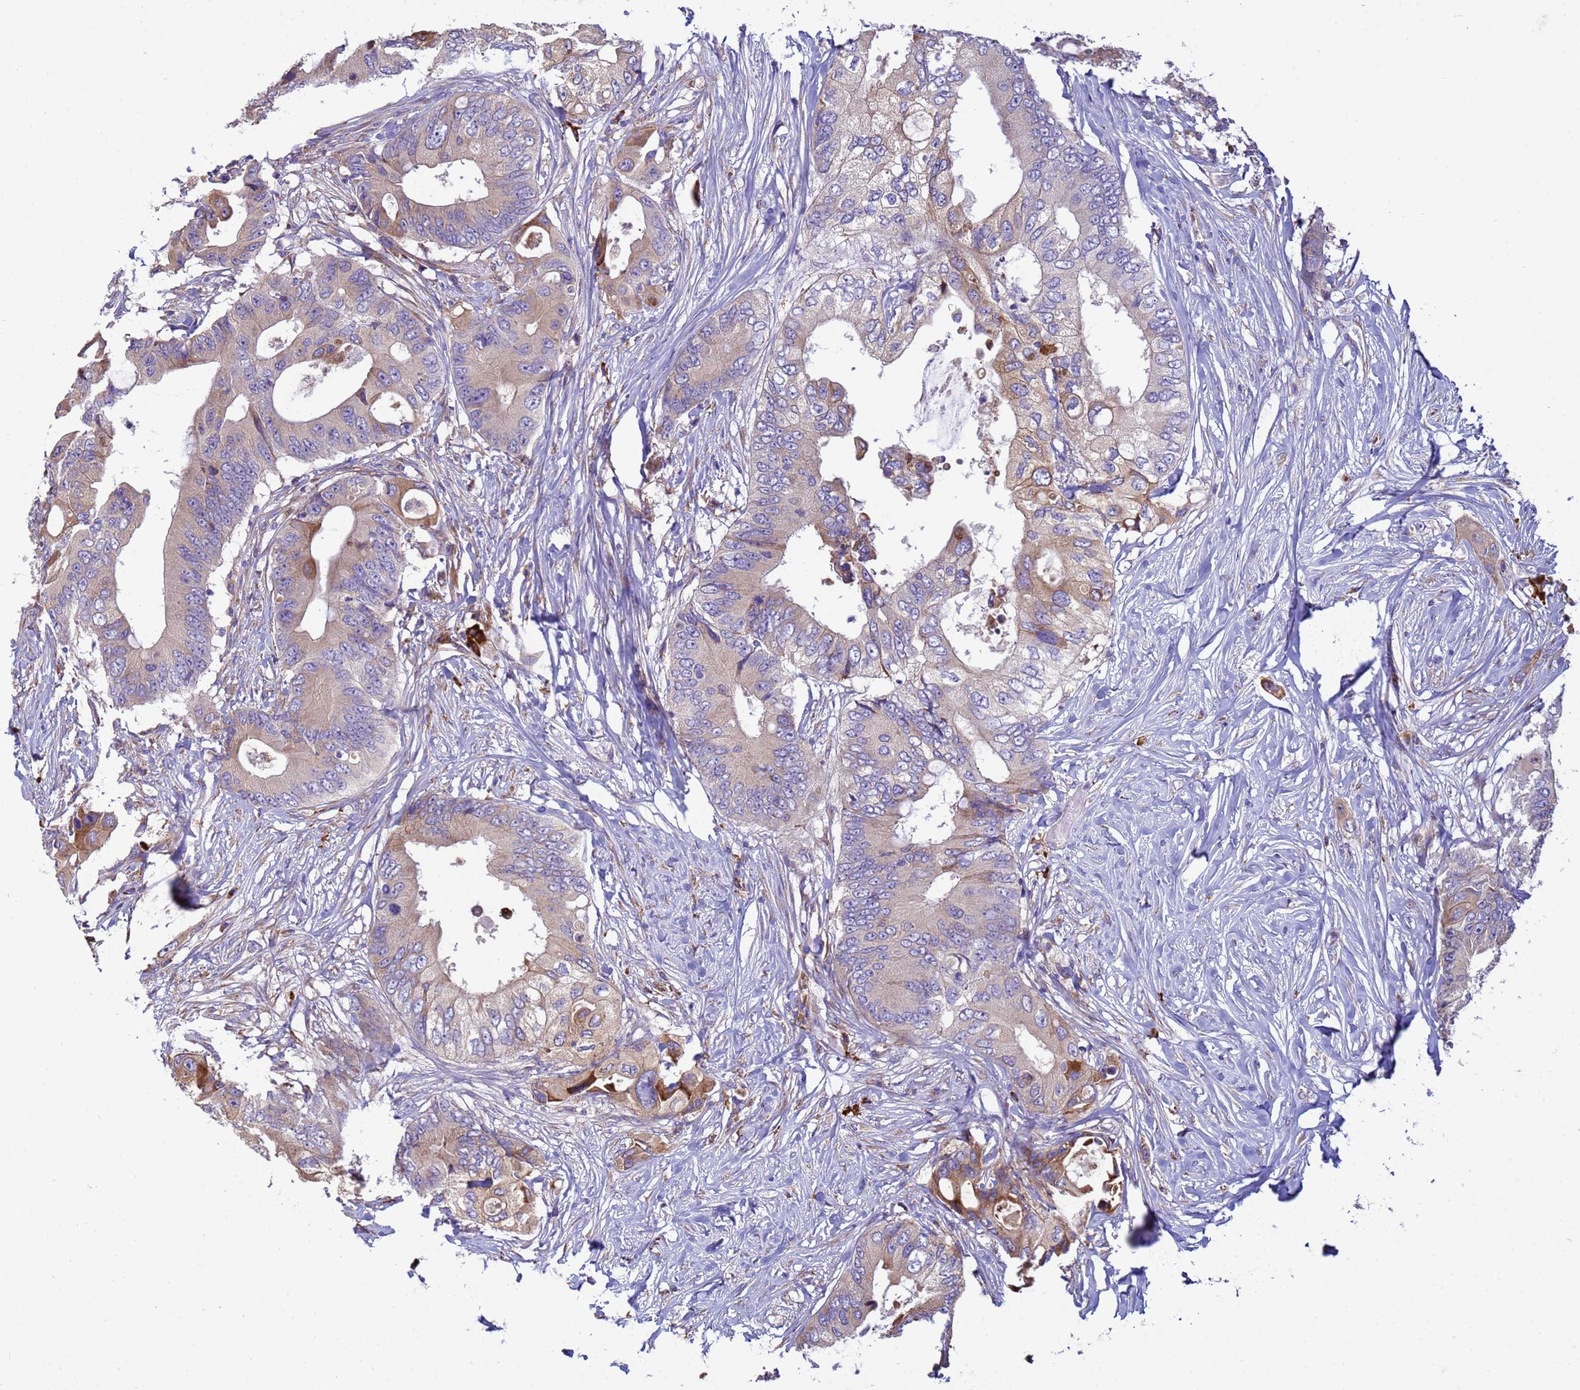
{"staining": {"intensity": "moderate", "quantity": "<25%", "location": "cytoplasmic/membranous"}, "tissue": "colorectal cancer", "cell_type": "Tumor cells", "image_type": "cancer", "snomed": [{"axis": "morphology", "description": "Adenocarcinoma, NOS"}, {"axis": "topography", "description": "Colon"}], "caption": "Immunohistochemical staining of colorectal adenocarcinoma shows low levels of moderate cytoplasmic/membranous expression in approximately <25% of tumor cells.", "gene": "THAP5", "patient": {"sex": "male", "age": 71}}